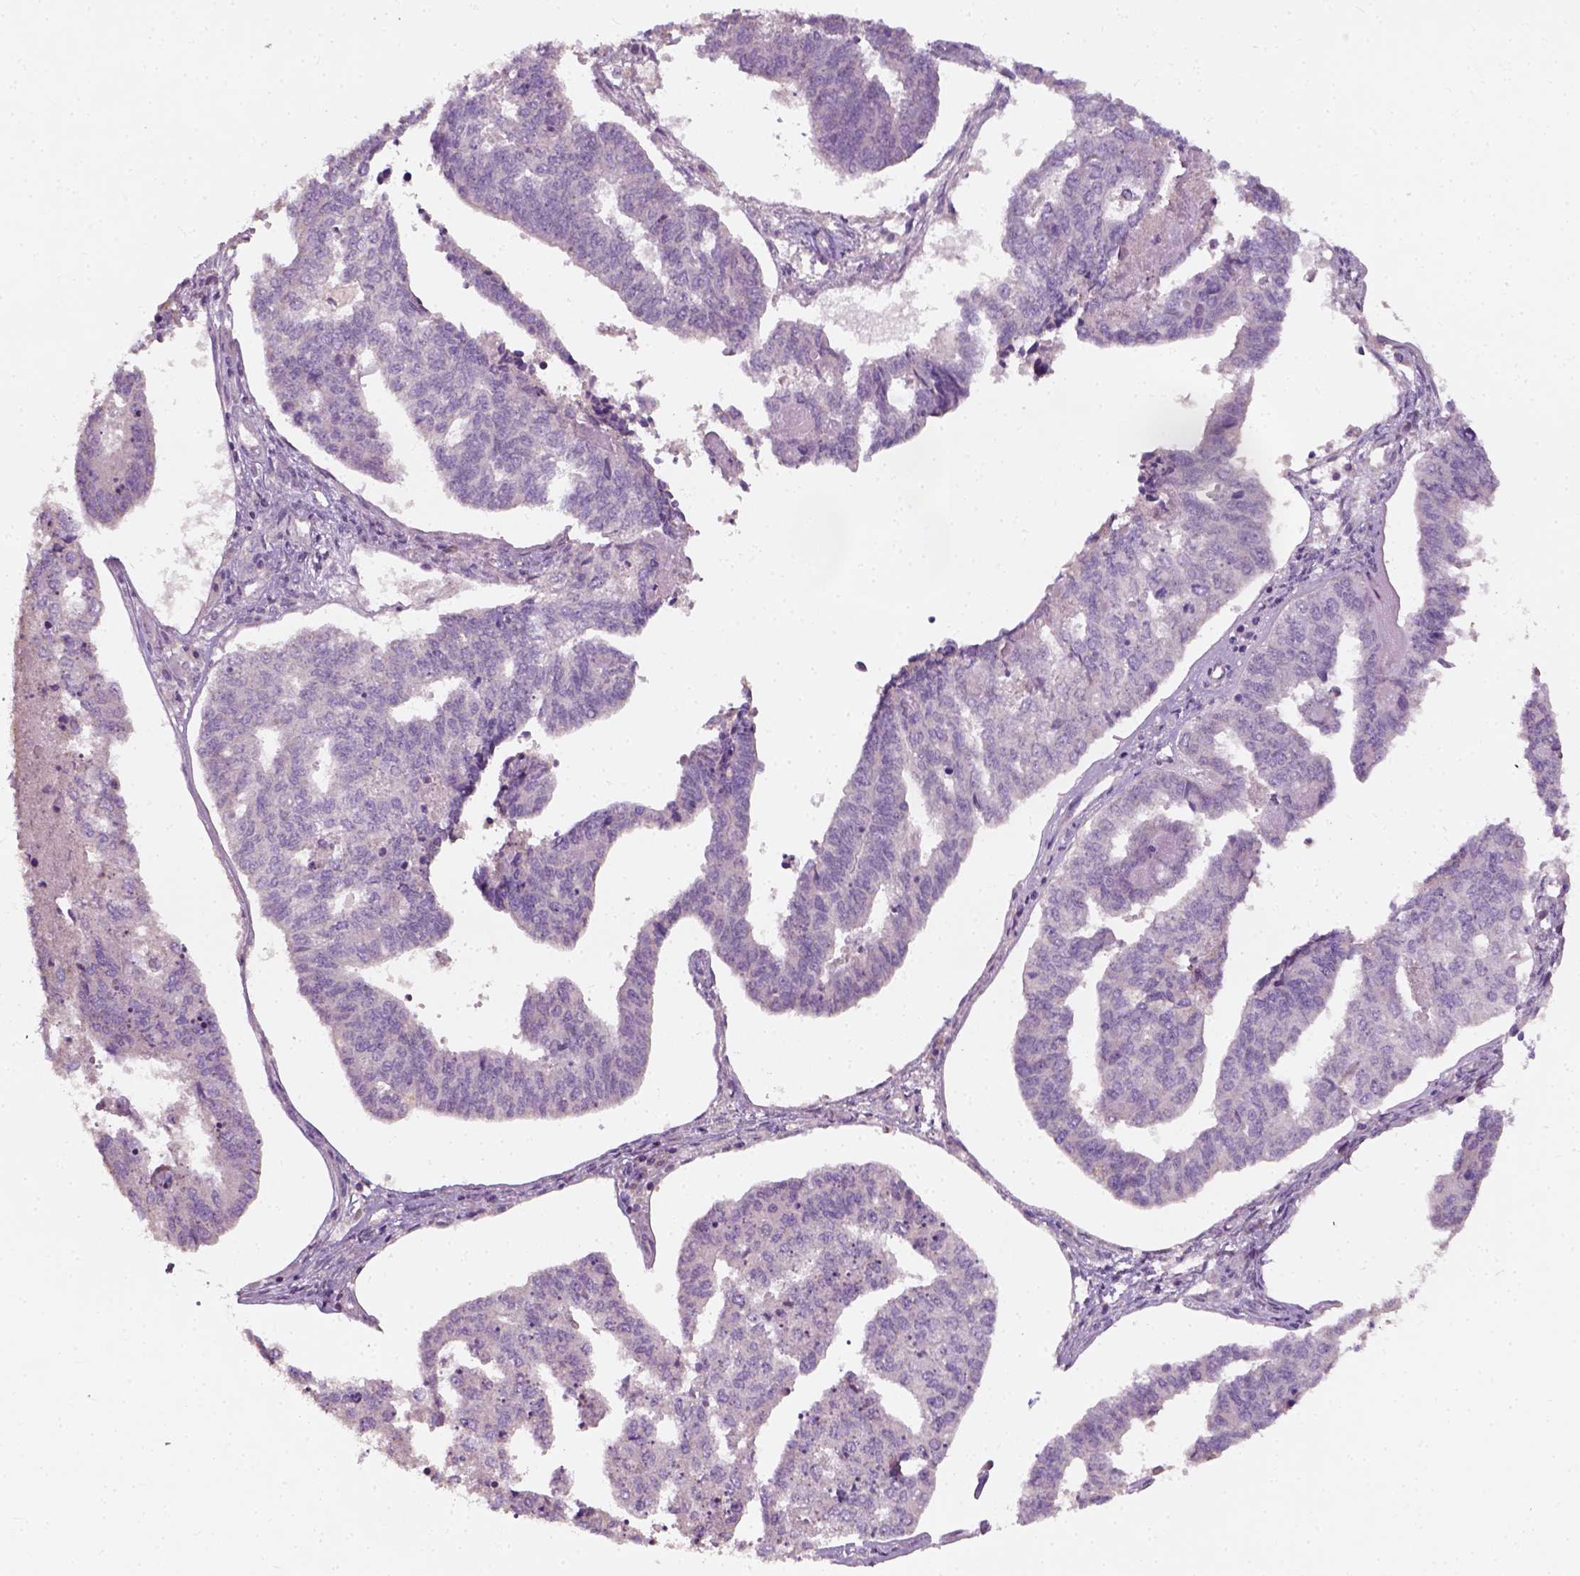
{"staining": {"intensity": "negative", "quantity": "none", "location": "none"}, "tissue": "endometrial cancer", "cell_type": "Tumor cells", "image_type": "cancer", "snomed": [{"axis": "morphology", "description": "Adenocarcinoma, NOS"}, {"axis": "topography", "description": "Endometrium"}], "caption": "Tumor cells are negative for brown protein staining in adenocarcinoma (endometrial).", "gene": "DHCR24", "patient": {"sex": "female", "age": 73}}